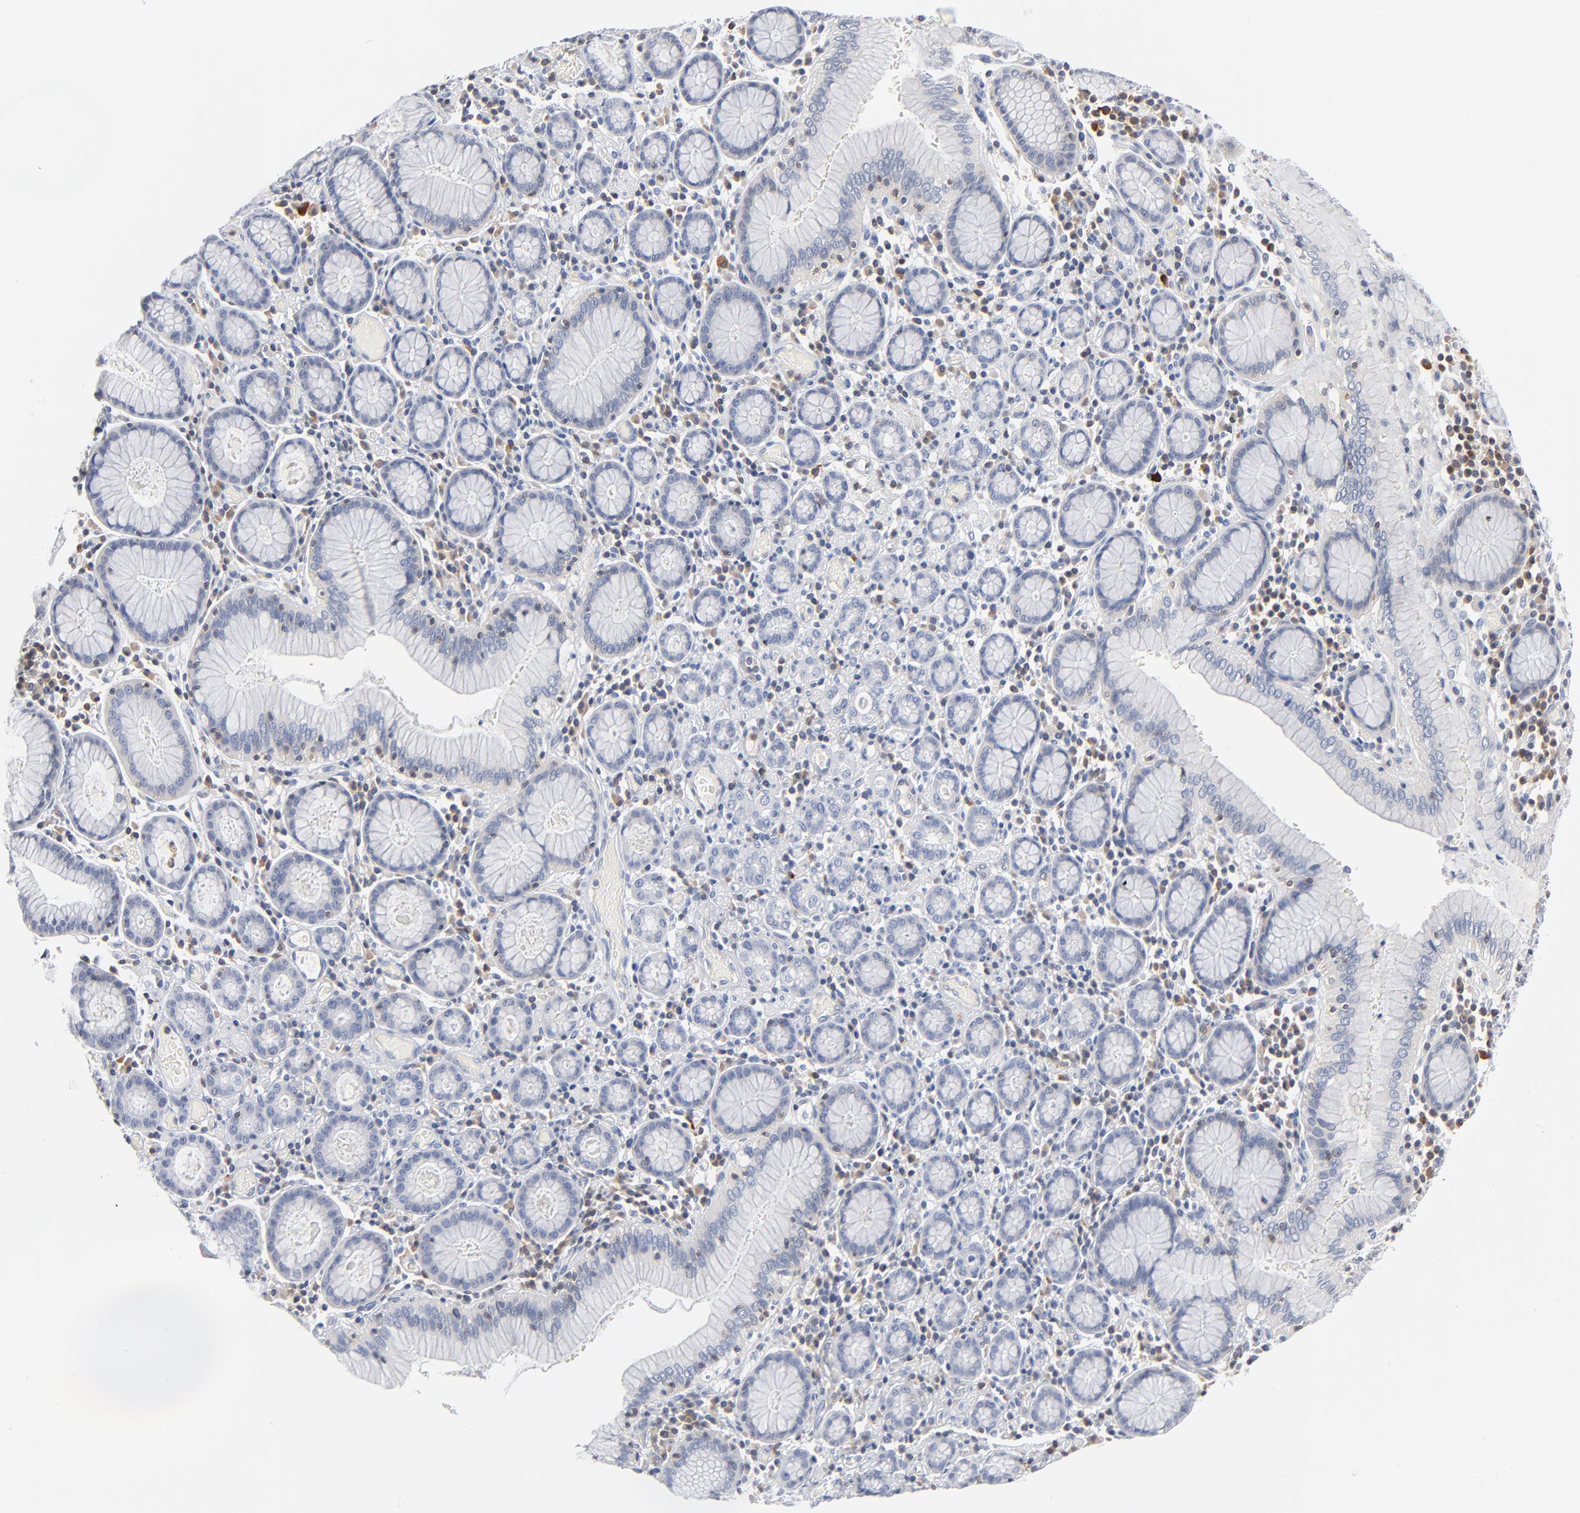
{"staining": {"intensity": "negative", "quantity": "none", "location": "none"}, "tissue": "stomach cancer", "cell_type": "Tumor cells", "image_type": "cancer", "snomed": [{"axis": "morphology", "description": "Adenocarcinoma, NOS"}, {"axis": "topography", "description": "Stomach, lower"}], "caption": "A high-resolution photomicrograph shows immunohistochemistry (IHC) staining of adenocarcinoma (stomach), which demonstrates no significant staining in tumor cells. (IHC, brightfield microscopy, high magnification).", "gene": "PTK2B", "patient": {"sex": "male", "age": 88}}